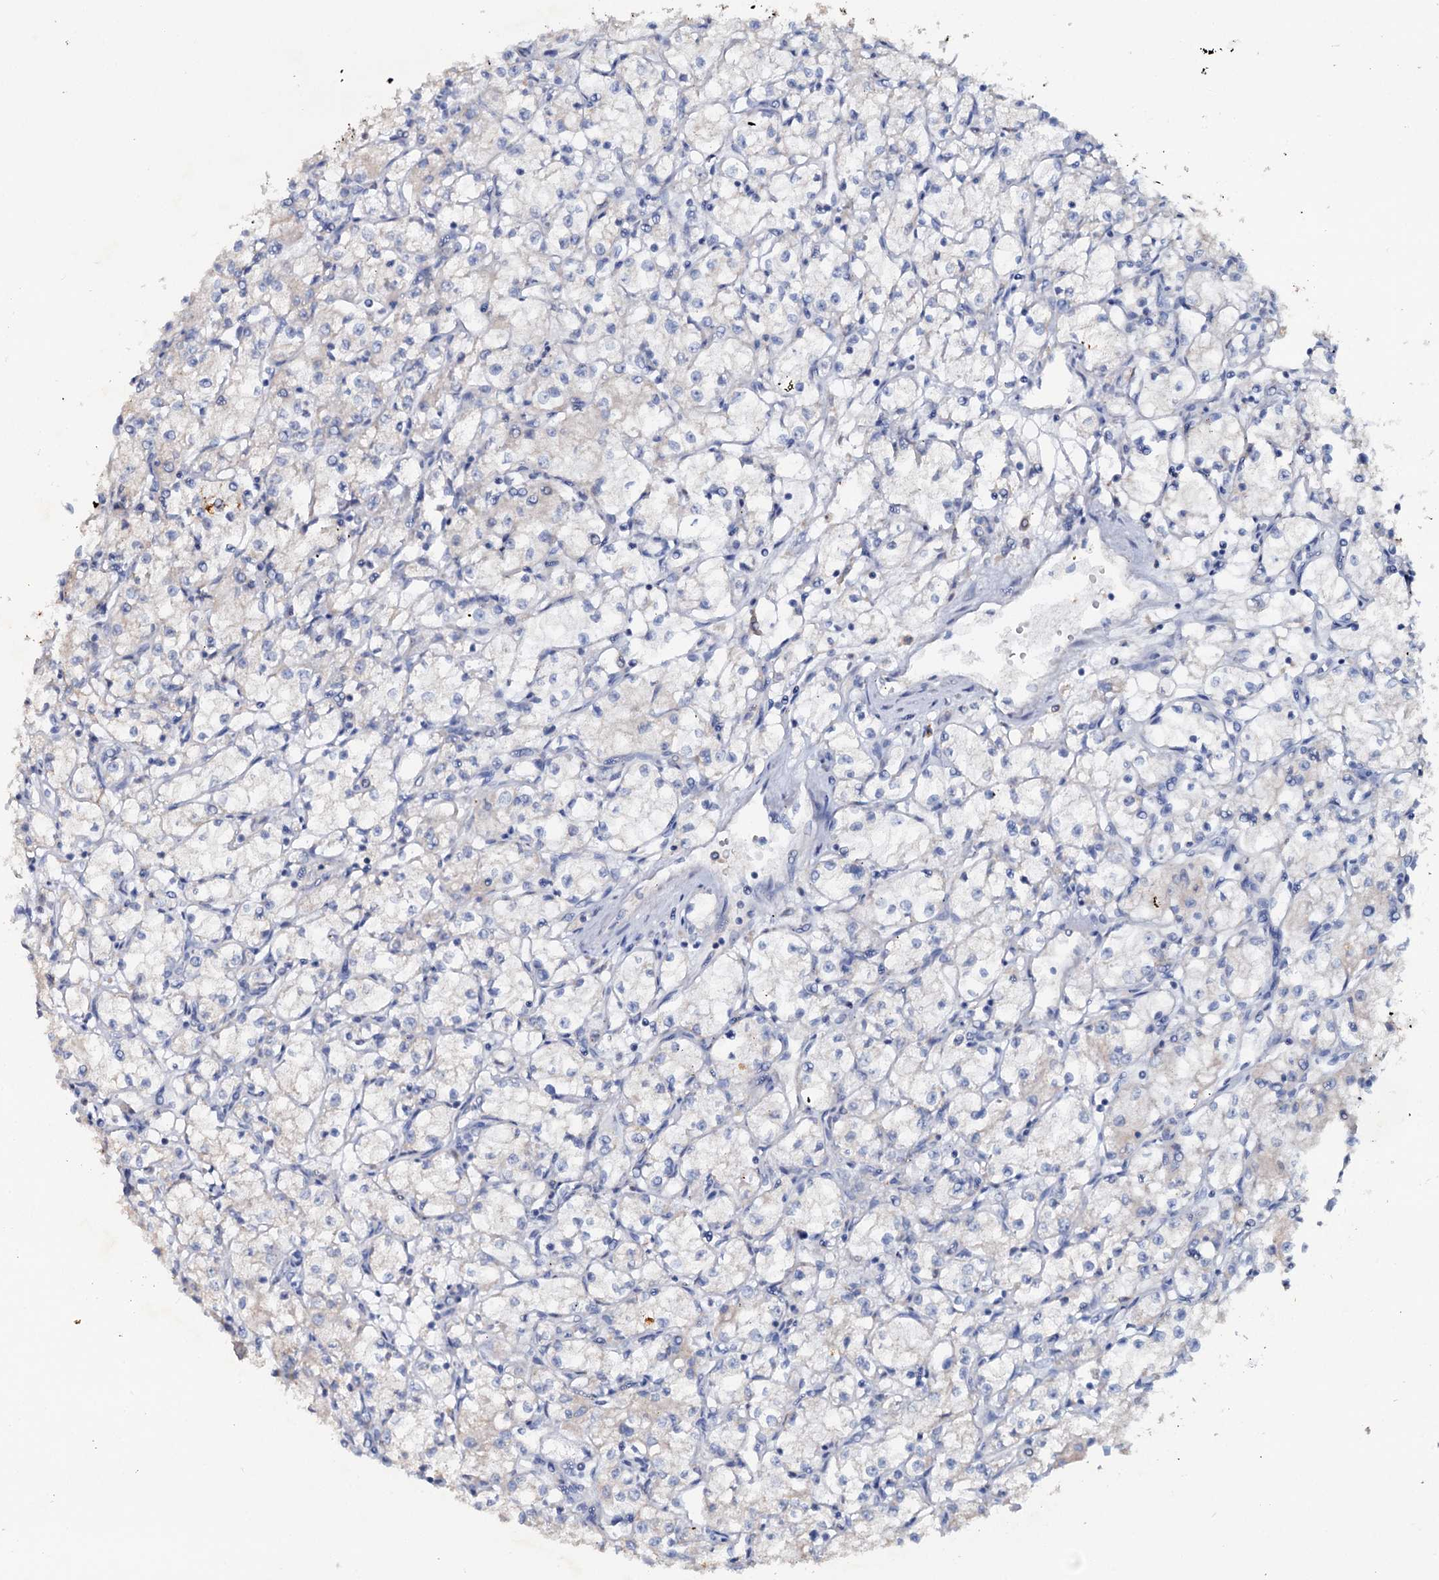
{"staining": {"intensity": "negative", "quantity": "none", "location": "none"}, "tissue": "renal cancer", "cell_type": "Tumor cells", "image_type": "cancer", "snomed": [{"axis": "morphology", "description": "Adenocarcinoma, NOS"}, {"axis": "topography", "description": "Kidney"}], "caption": "The image exhibits no significant staining in tumor cells of renal cancer (adenocarcinoma). Nuclei are stained in blue.", "gene": "IL17RD", "patient": {"sex": "male", "age": 59}}